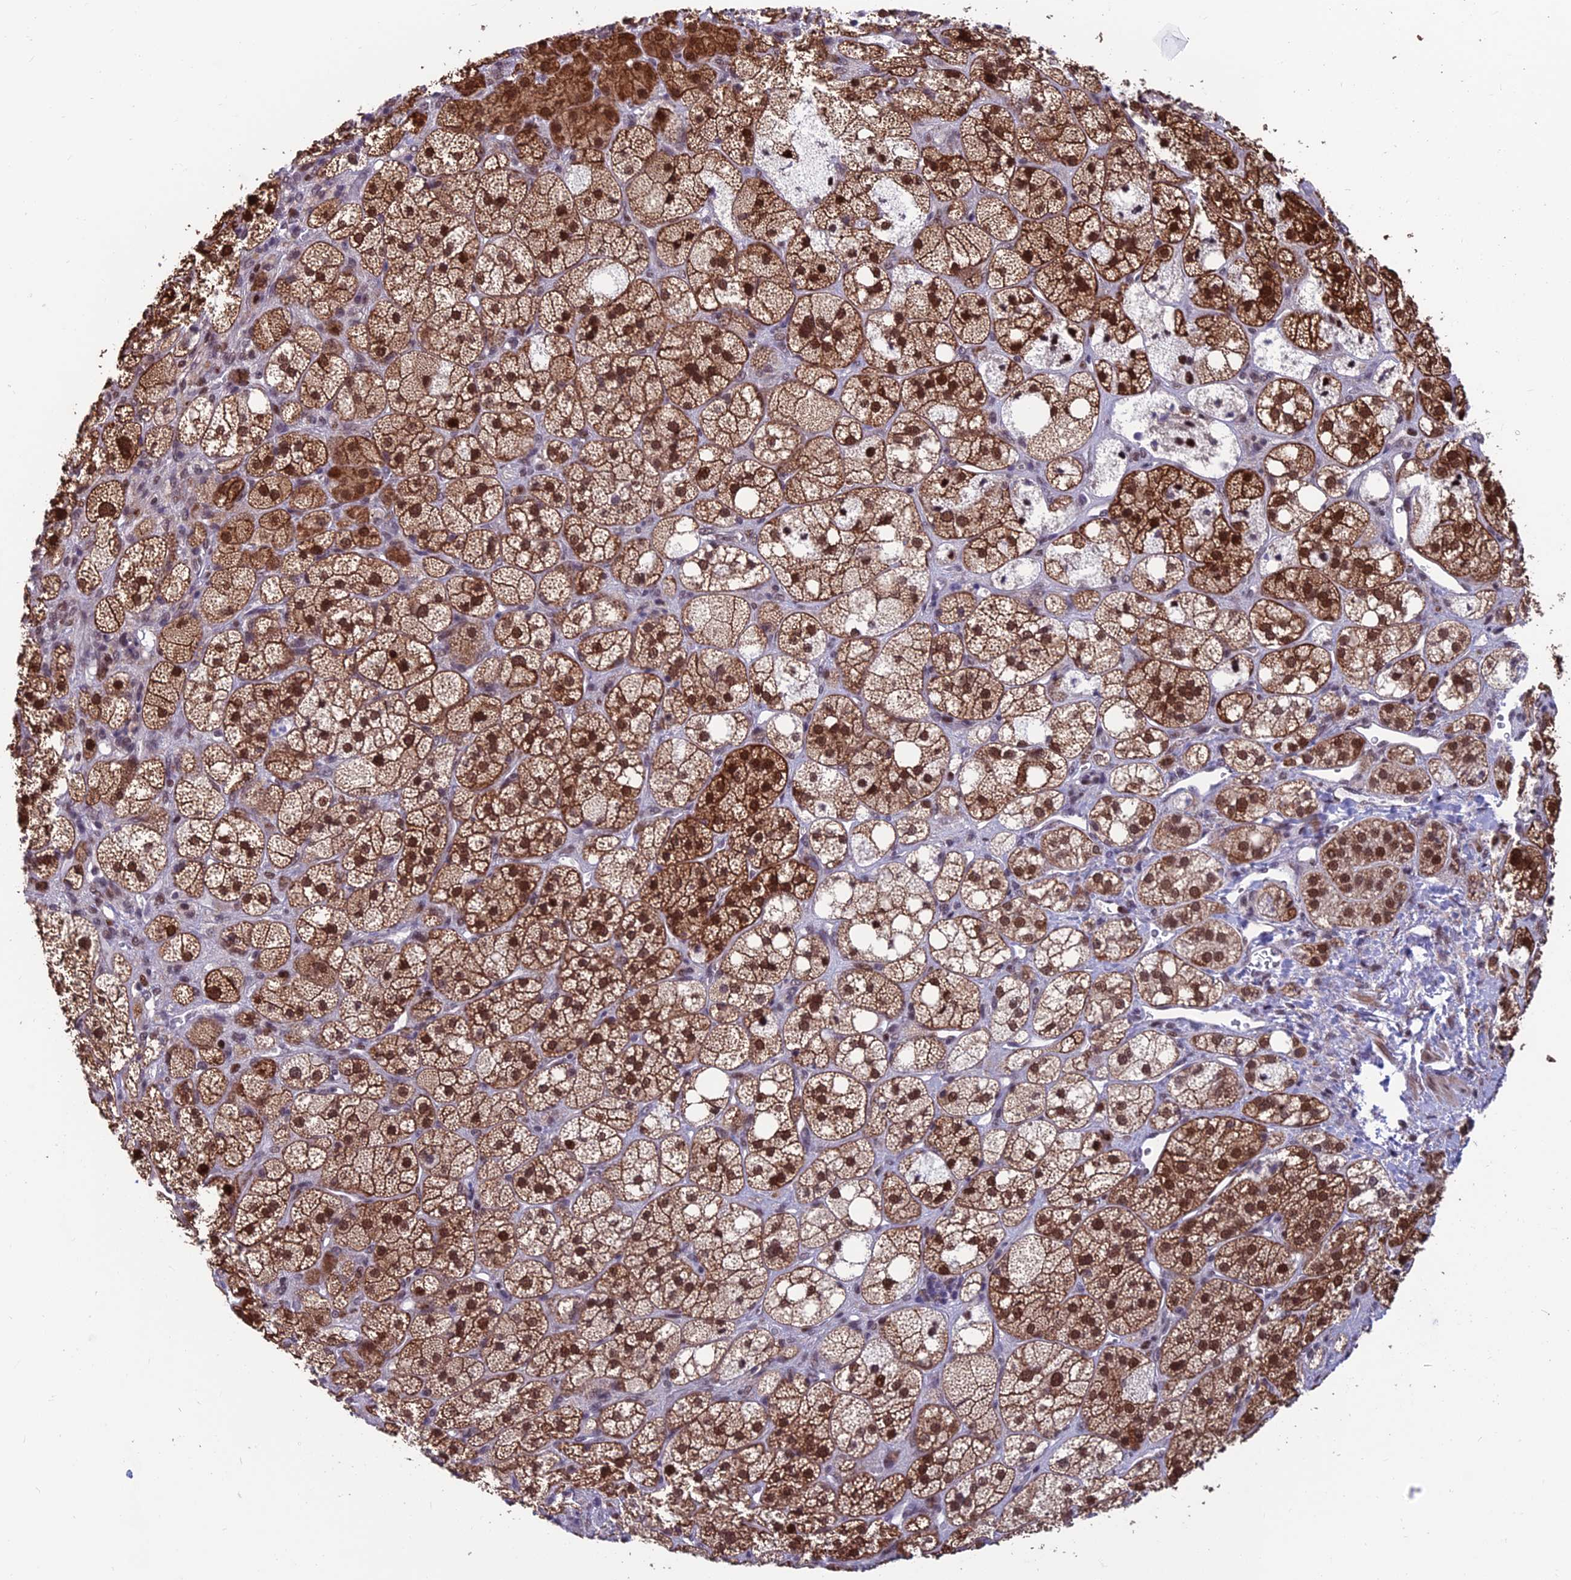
{"staining": {"intensity": "strong", "quantity": "25%-75%", "location": "cytoplasmic/membranous,nuclear"}, "tissue": "adrenal gland", "cell_type": "Glandular cells", "image_type": "normal", "snomed": [{"axis": "morphology", "description": "Normal tissue, NOS"}, {"axis": "topography", "description": "Adrenal gland"}], "caption": "Glandular cells show high levels of strong cytoplasmic/membranous,nuclear expression in about 25%-75% of cells in unremarkable human adrenal gland.", "gene": "KIAA1191", "patient": {"sex": "male", "age": 61}}